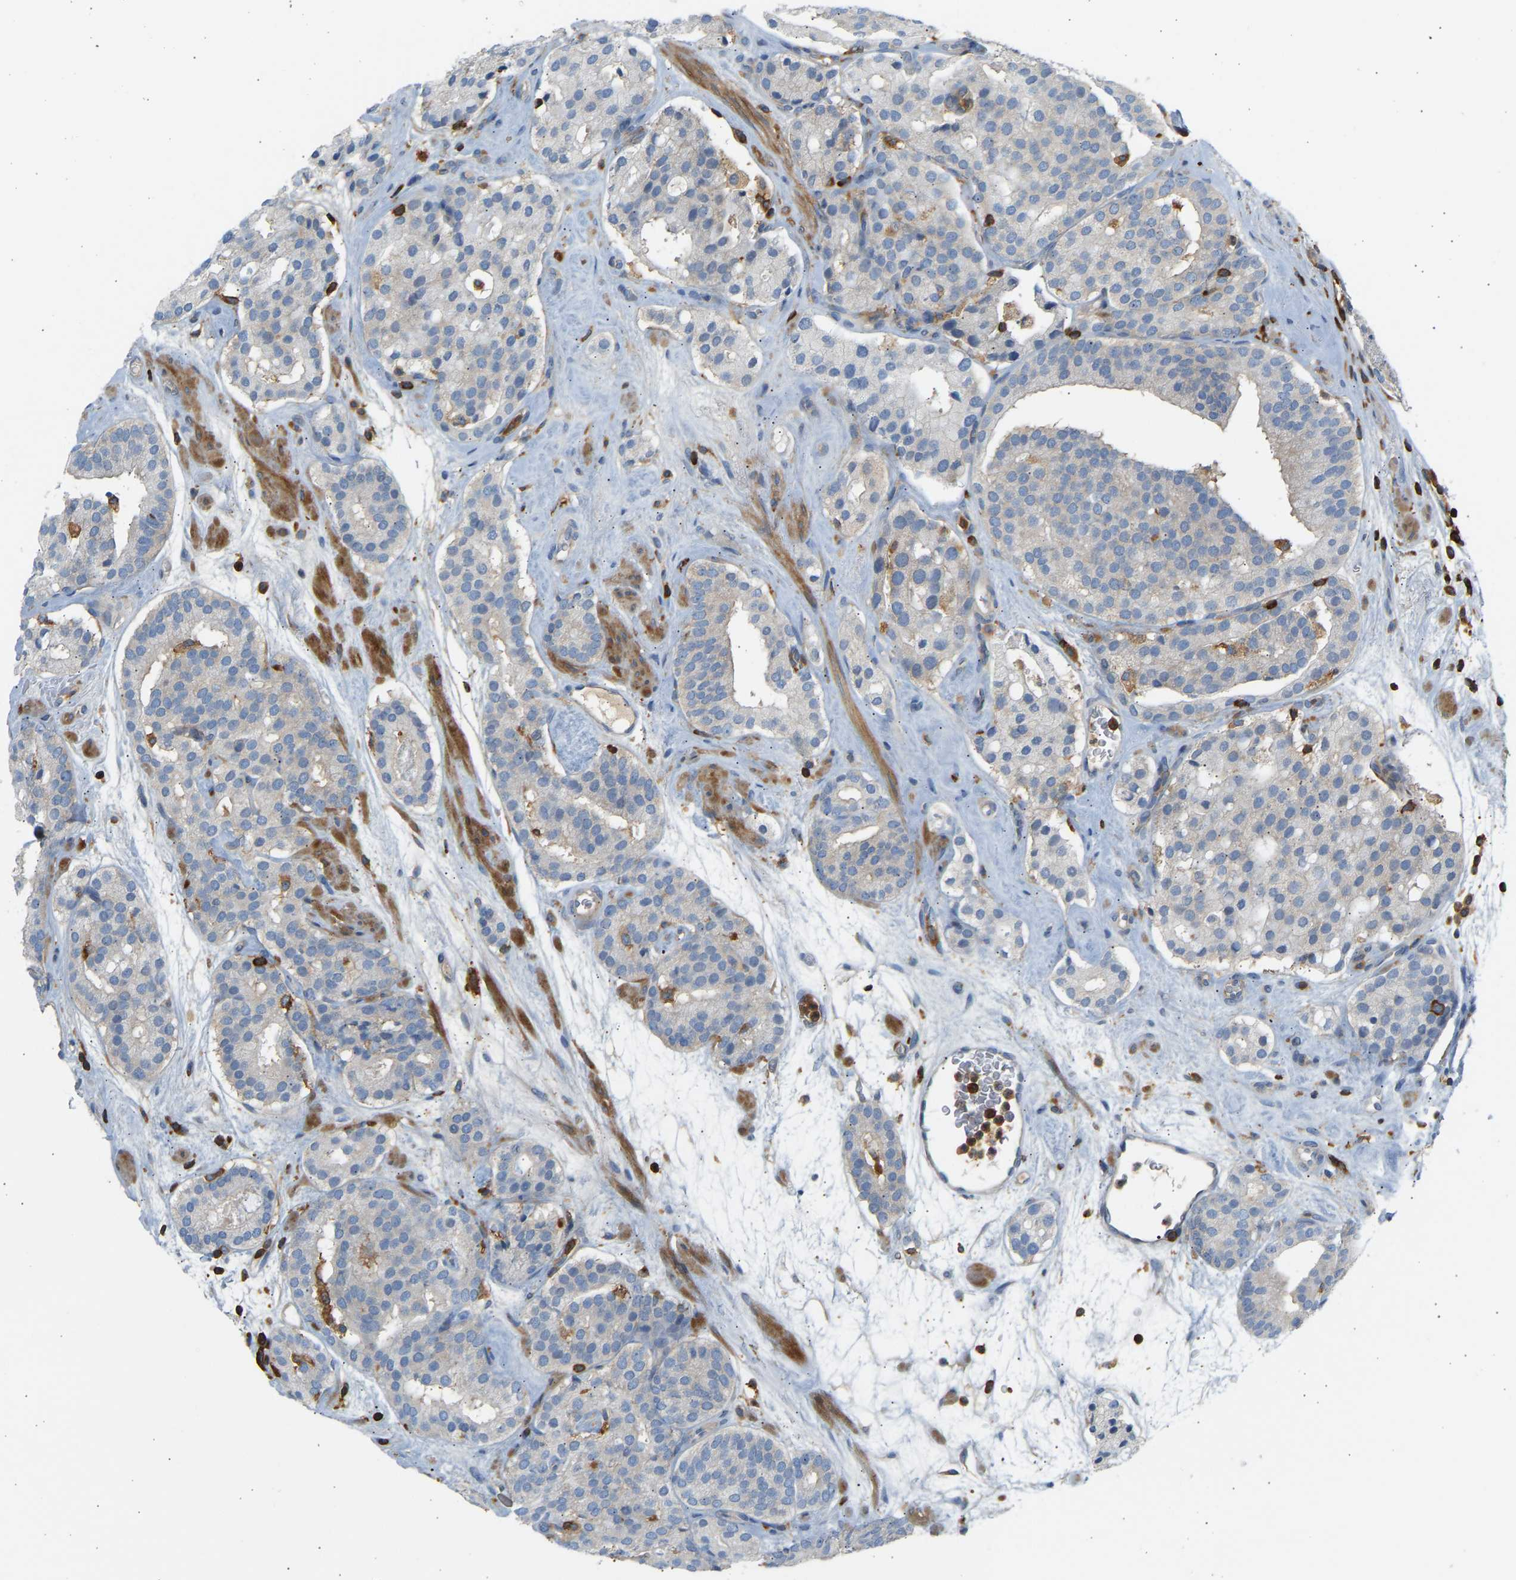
{"staining": {"intensity": "negative", "quantity": "none", "location": "none"}, "tissue": "prostate cancer", "cell_type": "Tumor cells", "image_type": "cancer", "snomed": [{"axis": "morphology", "description": "Adenocarcinoma, Low grade"}, {"axis": "topography", "description": "Prostate"}], "caption": "Tumor cells show no significant protein staining in prostate cancer.", "gene": "FNBP1", "patient": {"sex": "male", "age": 69}}